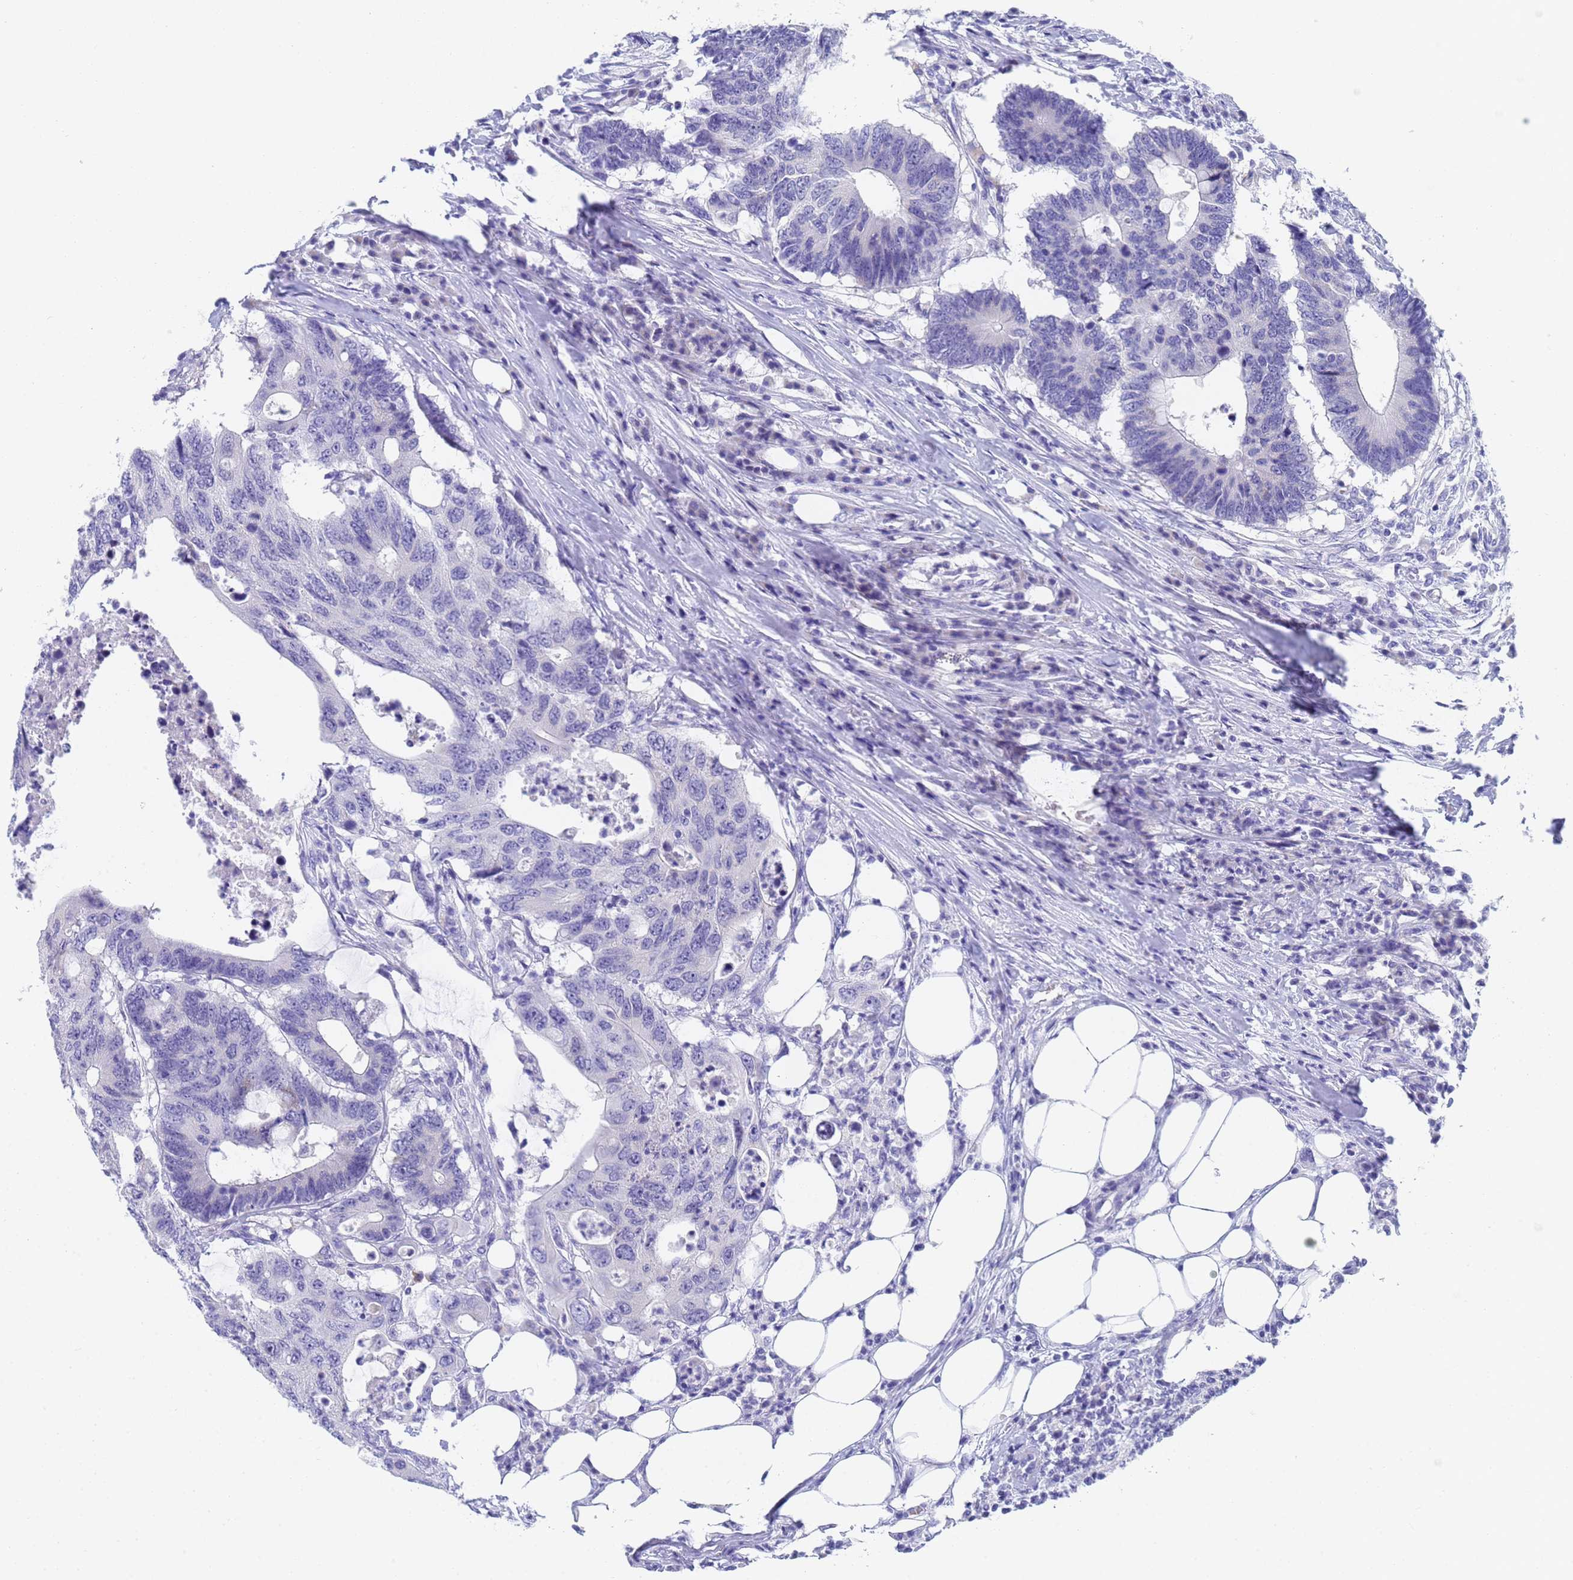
{"staining": {"intensity": "negative", "quantity": "none", "location": "none"}, "tissue": "colorectal cancer", "cell_type": "Tumor cells", "image_type": "cancer", "snomed": [{"axis": "morphology", "description": "Adenocarcinoma, NOS"}, {"axis": "topography", "description": "Colon"}], "caption": "DAB immunohistochemical staining of human adenocarcinoma (colorectal) displays no significant expression in tumor cells.", "gene": "STATH", "patient": {"sex": "male", "age": 71}}